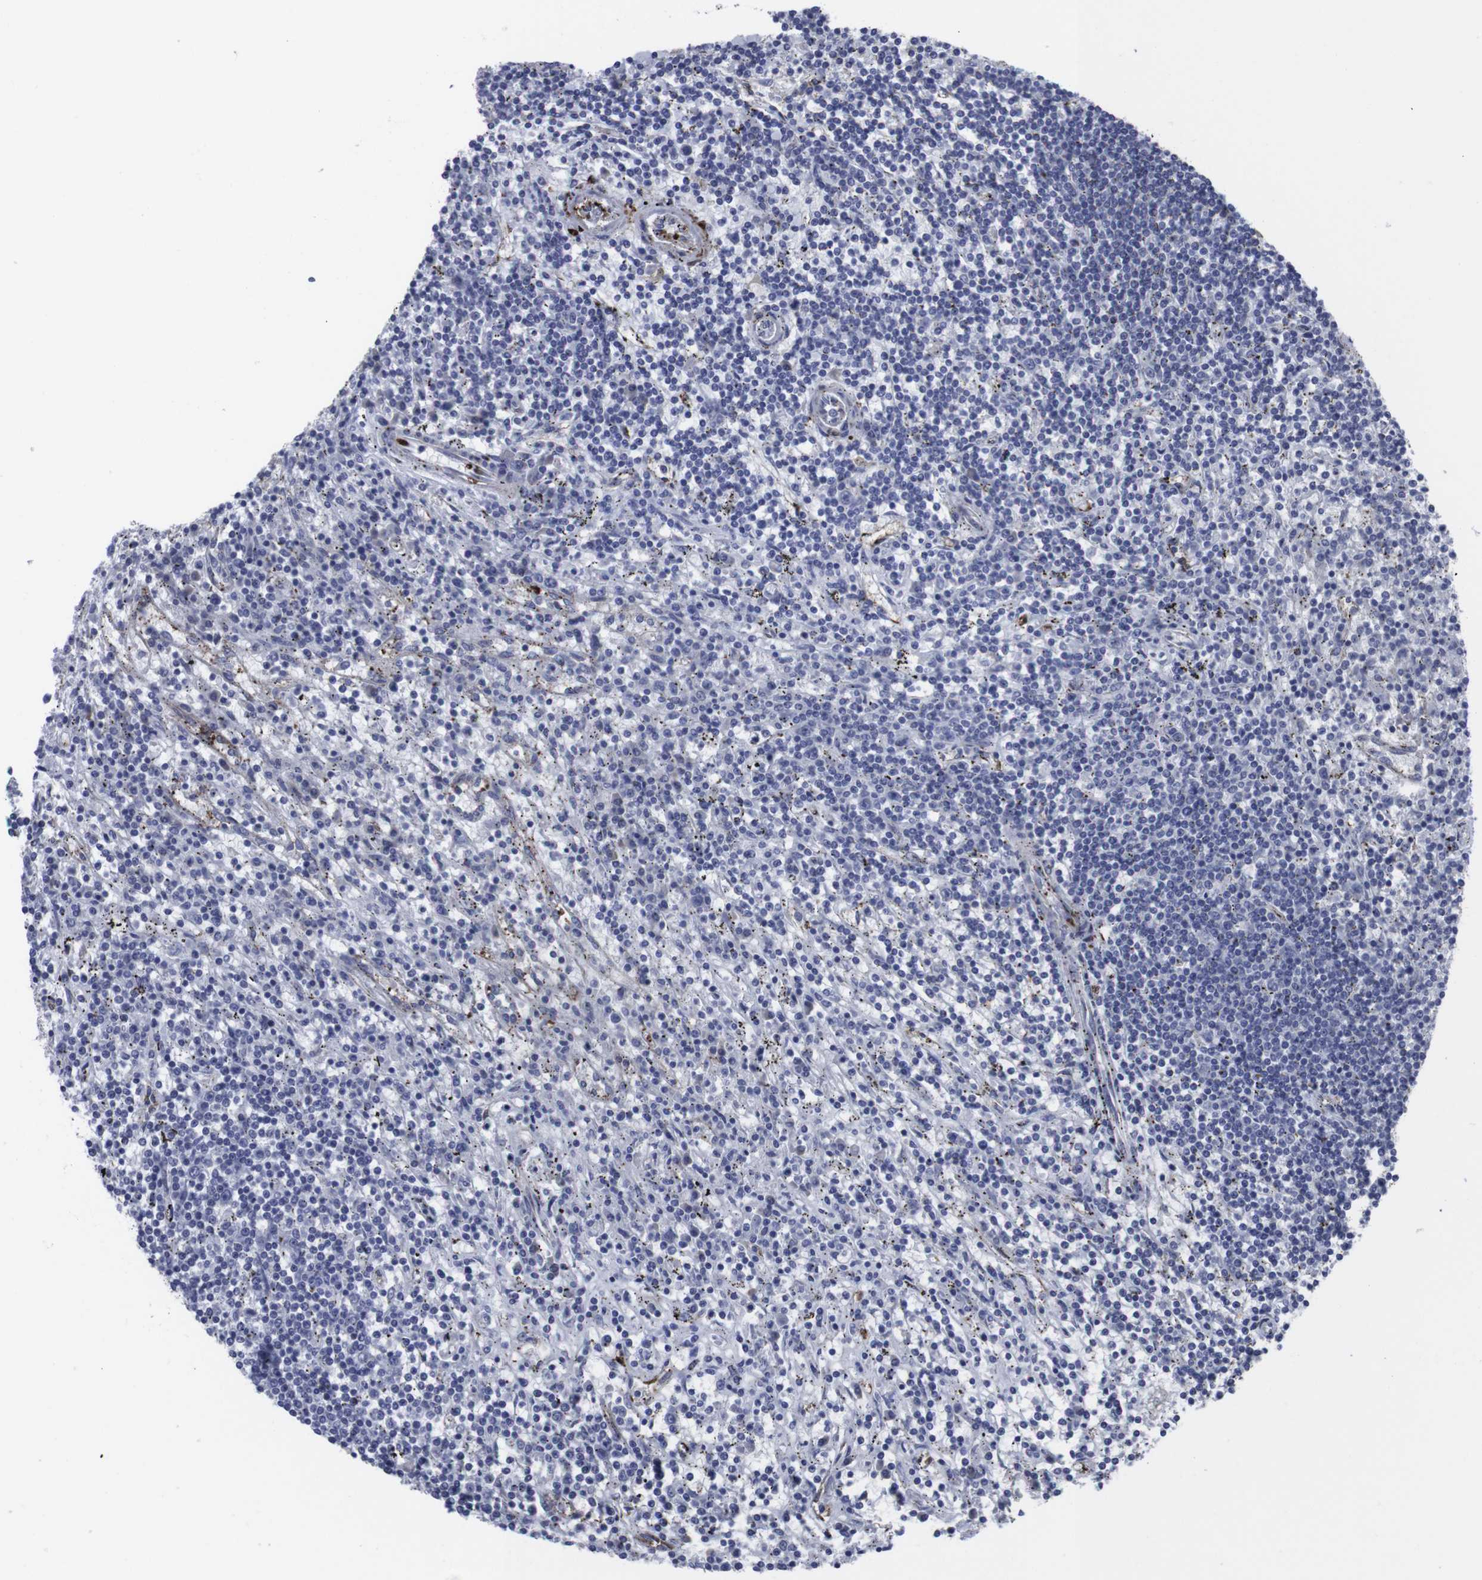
{"staining": {"intensity": "negative", "quantity": "none", "location": "none"}, "tissue": "lymphoma", "cell_type": "Tumor cells", "image_type": "cancer", "snomed": [{"axis": "morphology", "description": "Malignant lymphoma, non-Hodgkin's type, Low grade"}, {"axis": "topography", "description": "Spleen"}], "caption": "This micrograph is of lymphoma stained with IHC to label a protein in brown with the nuclei are counter-stained blue. There is no positivity in tumor cells.", "gene": "SNCG", "patient": {"sex": "male", "age": 76}}